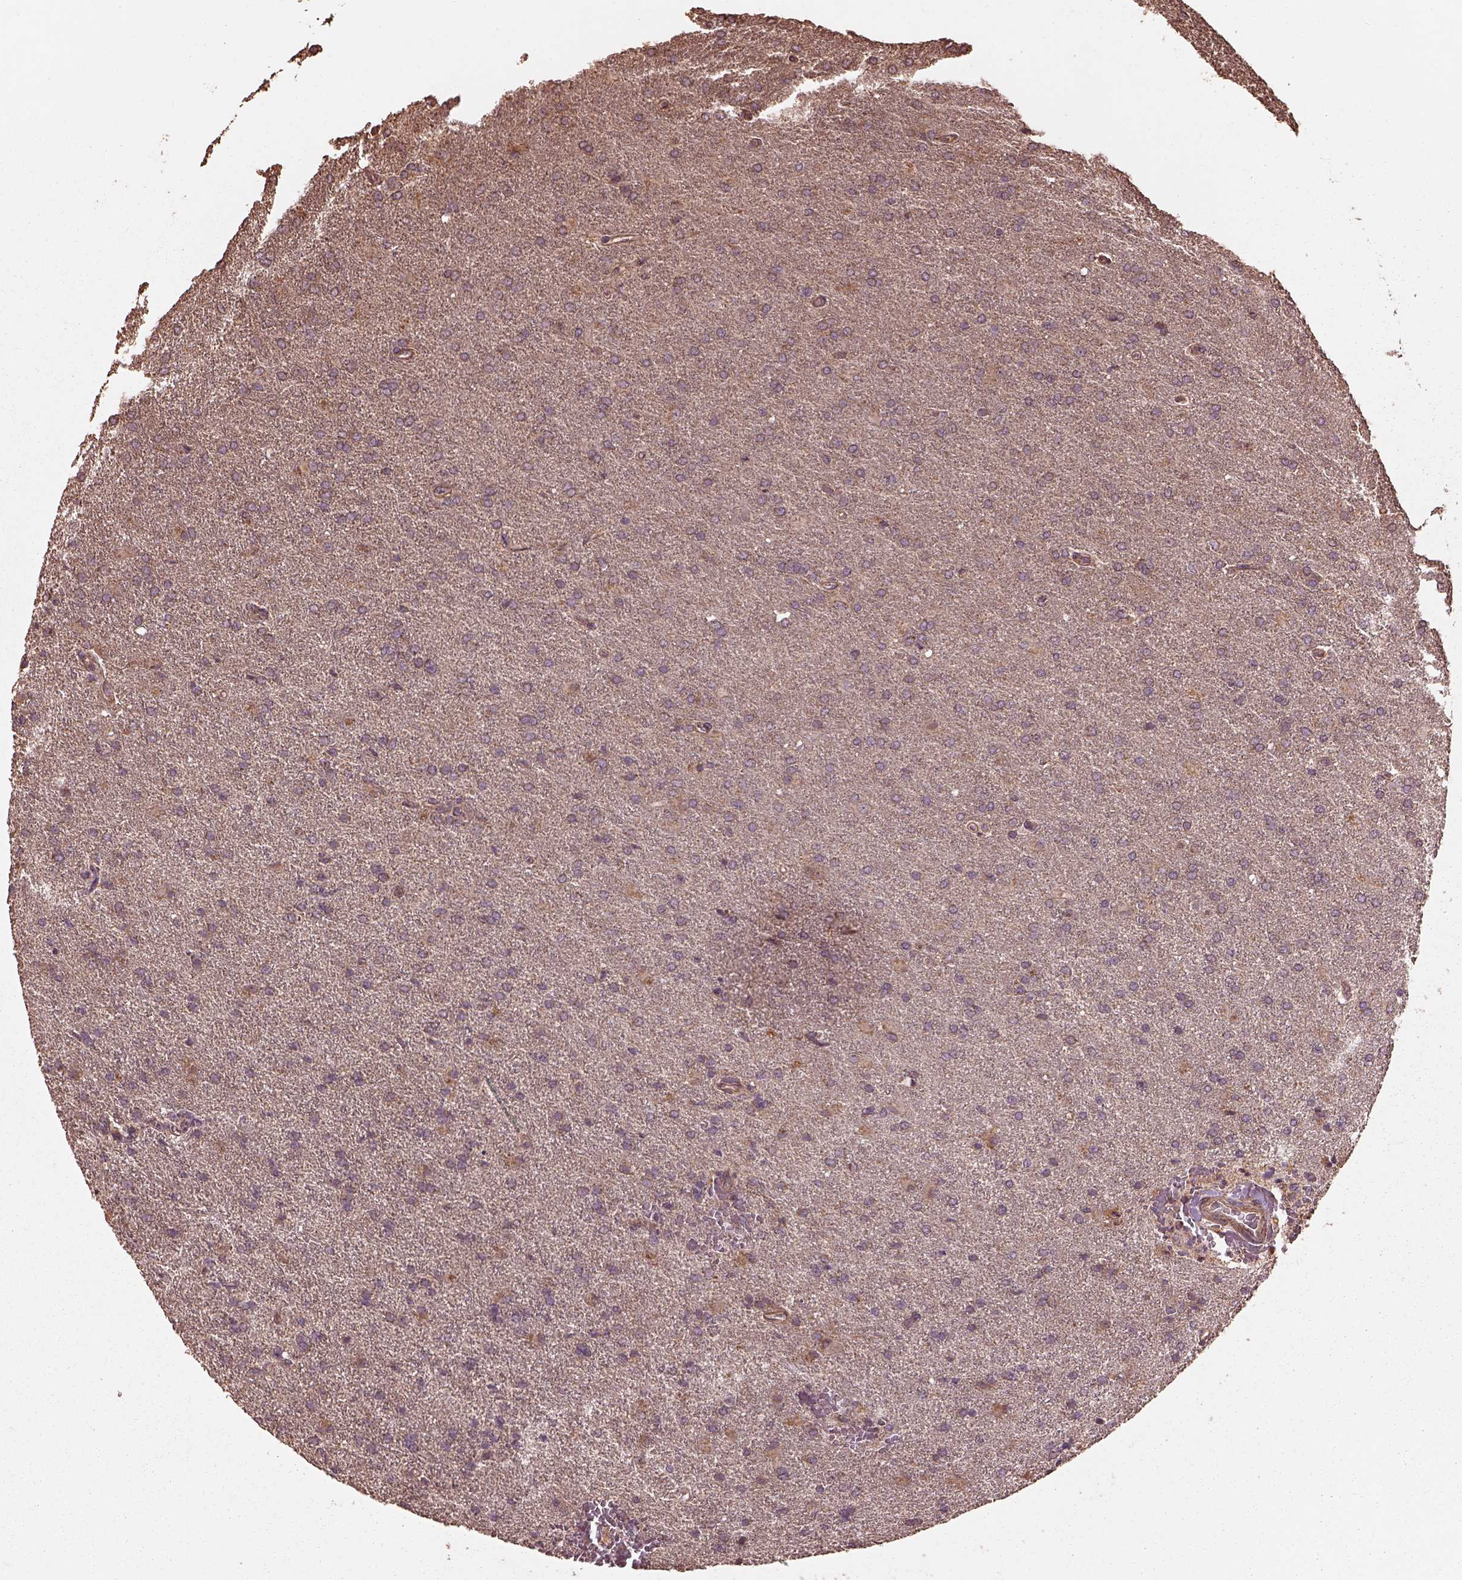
{"staining": {"intensity": "moderate", "quantity": "<25%", "location": "cytoplasmic/membranous"}, "tissue": "glioma", "cell_type": "Tumor cells", "image_type": "cancer", "snomed": [{"axis": "morphology", "description": "Glioma, malignant, High grade"}, {"axis": "topography", "description": "Brain"}], "caption": "About <25% of tumor cells in human malignant glioma (high-grade) display moderate cytoplasmic/membranous protein positivity as visualized by brown immunohistochemical staining.", "gene": "METTL4", "patient": {"sex": "male", "age": 68}}